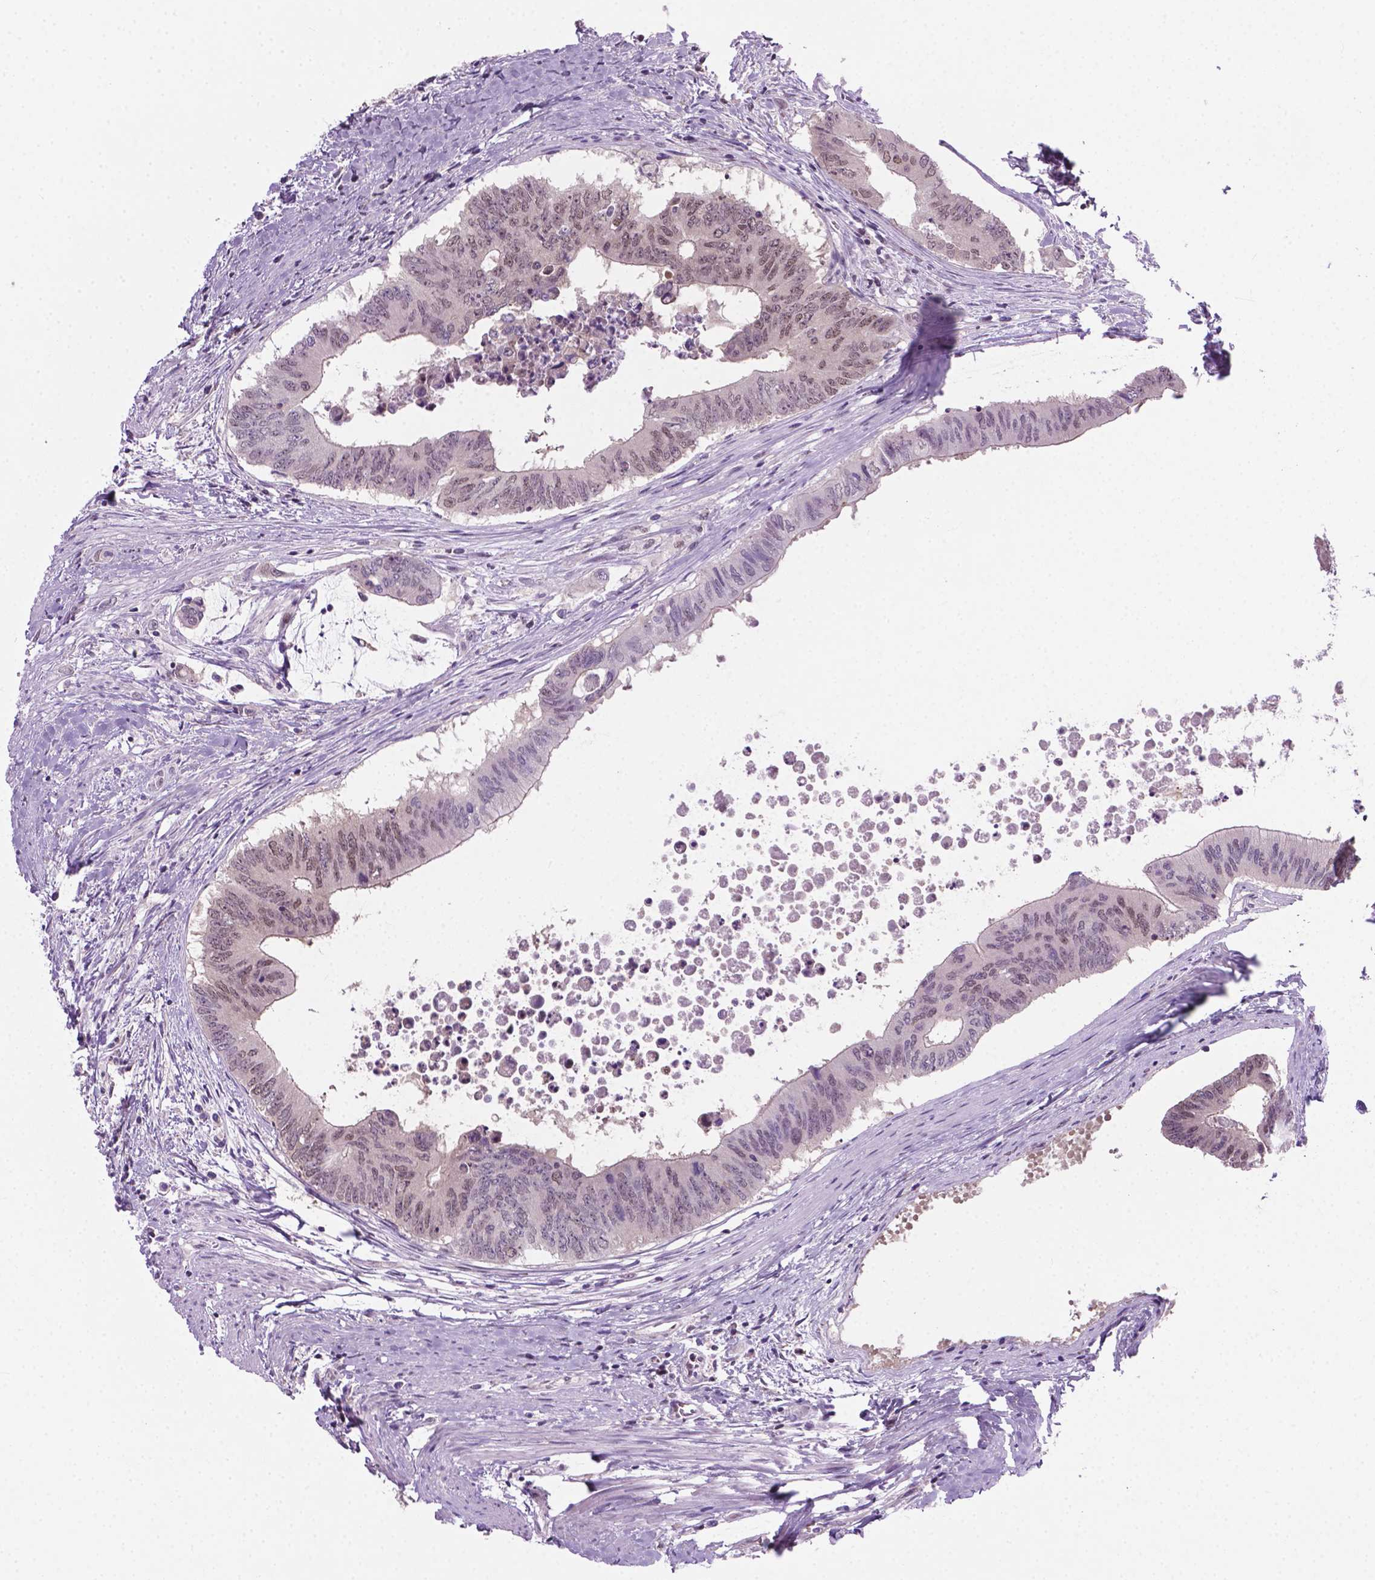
{"staining": {"intensity": "weak", "quantity": "25%-75%", "location": "nuclear"}, "tissue": "colorectal cancer", "cell_type": "Tumor cells", "image_type": "cancer", "snomed": [{"axis": "morphology", "description": "Adenocarcinoma, NOS"}, {"axis": "topography", "description": "Rectum"}], "caption": "An immunohistochemistry image of neoplastic tissue is shown. Protein staining in brown labels weak nuclear positivity in colorectal adenocarcinoma within tumor cells.", "gene": "PHAX", "patient": {"sex": "male", "age": 59}}